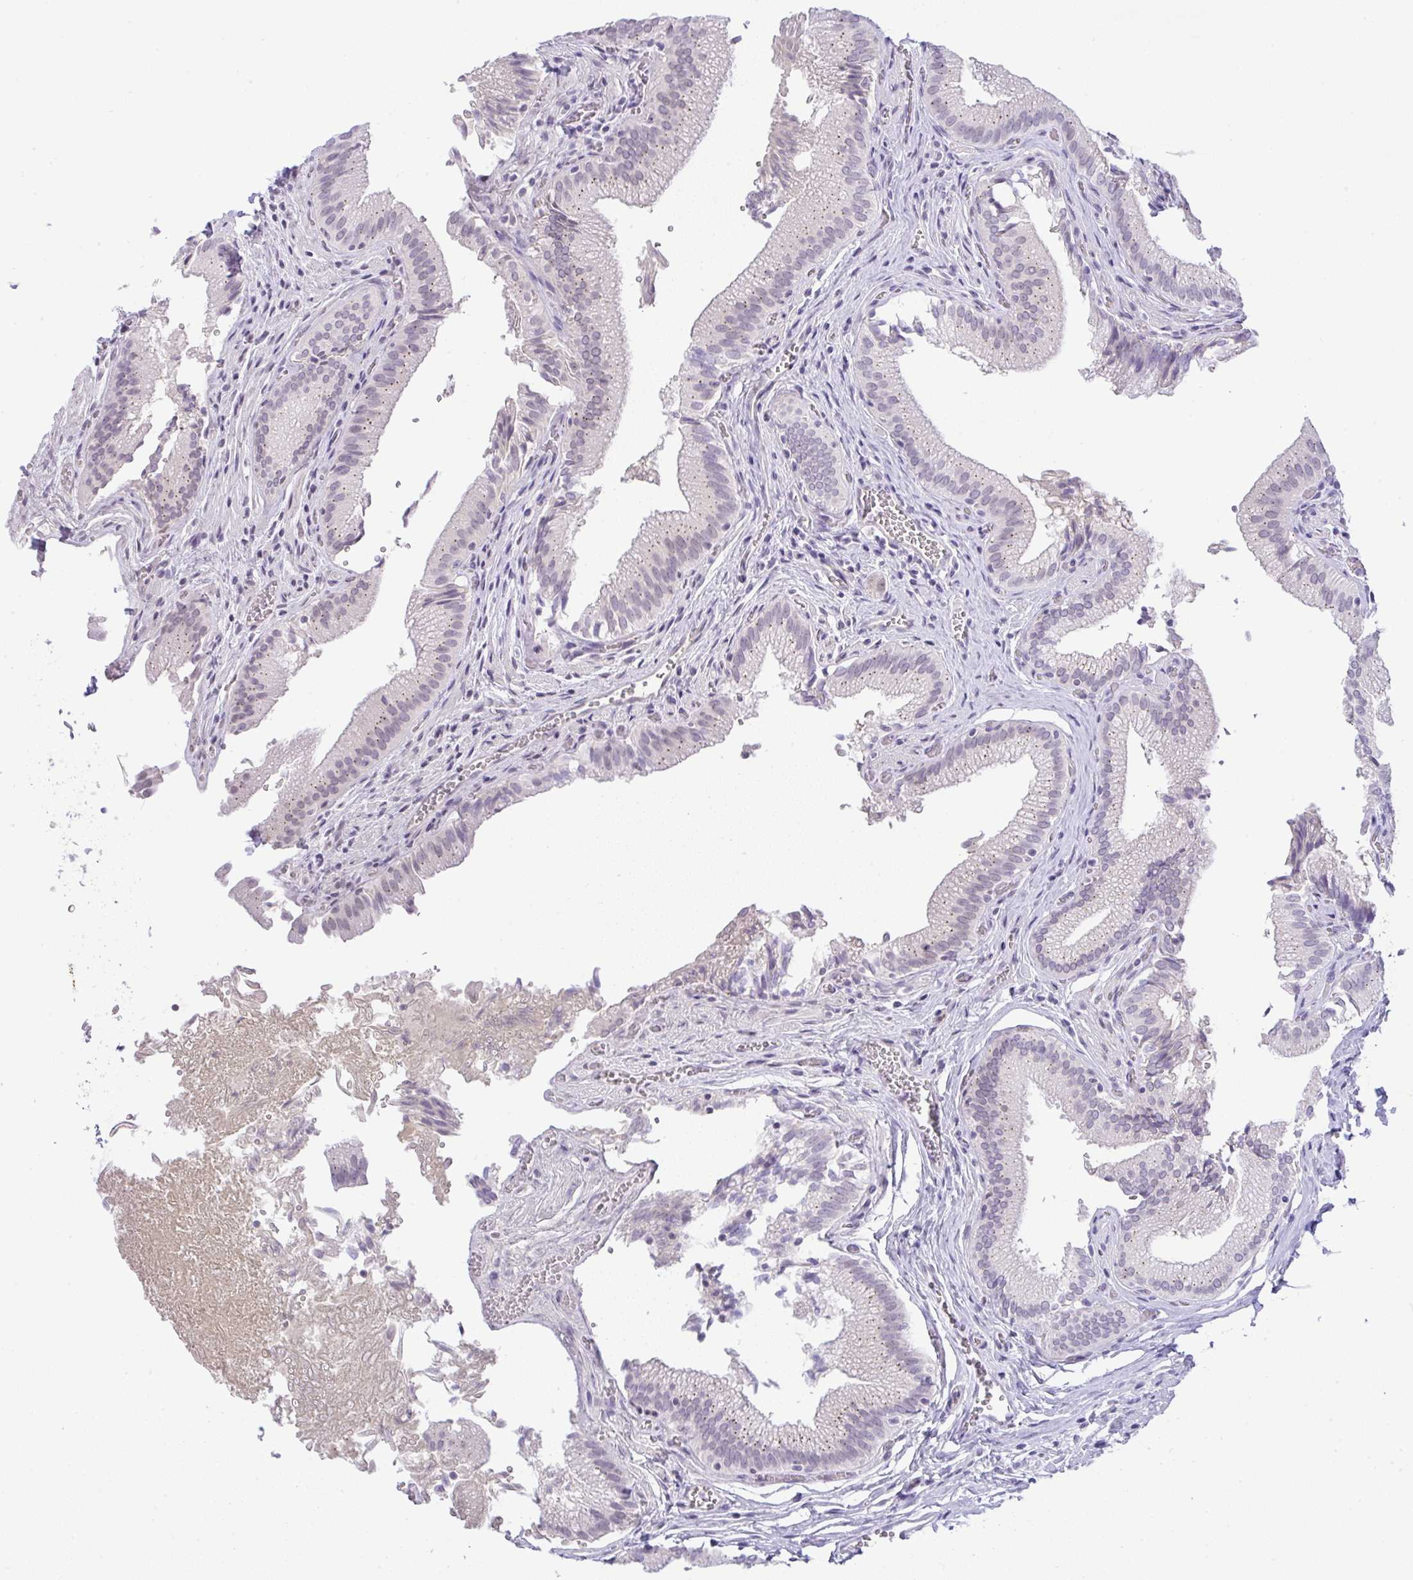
{"staining": {"intensity": "moderate", "quantity": "25%-75%", "location": "cytoplasmic/membranous,nuclear"}, "tissue": "gallbladder", "cell_type": "Glandular cells", "image_type": "normal", "snomed": [{"axis": "morphology", "description": "Normal tissue, NOS"}, {"axis": "topography", "description": "Gallbladder"}, {"axis": "topography", "description": "Peripheral nerve tissue"}], "caption": "High-magnification brightfield microscopy of unremarkable gallbladder stained with DAB (brown) and counterstained with hematoxylin (blue). glandular cells exhibit moderate cytoplasmic/membranous,nuclear positivity is identified in approximately25%-75% of cells.", "gene": "FAM177A1", "patient": {"sex": "male", "age": 17}}